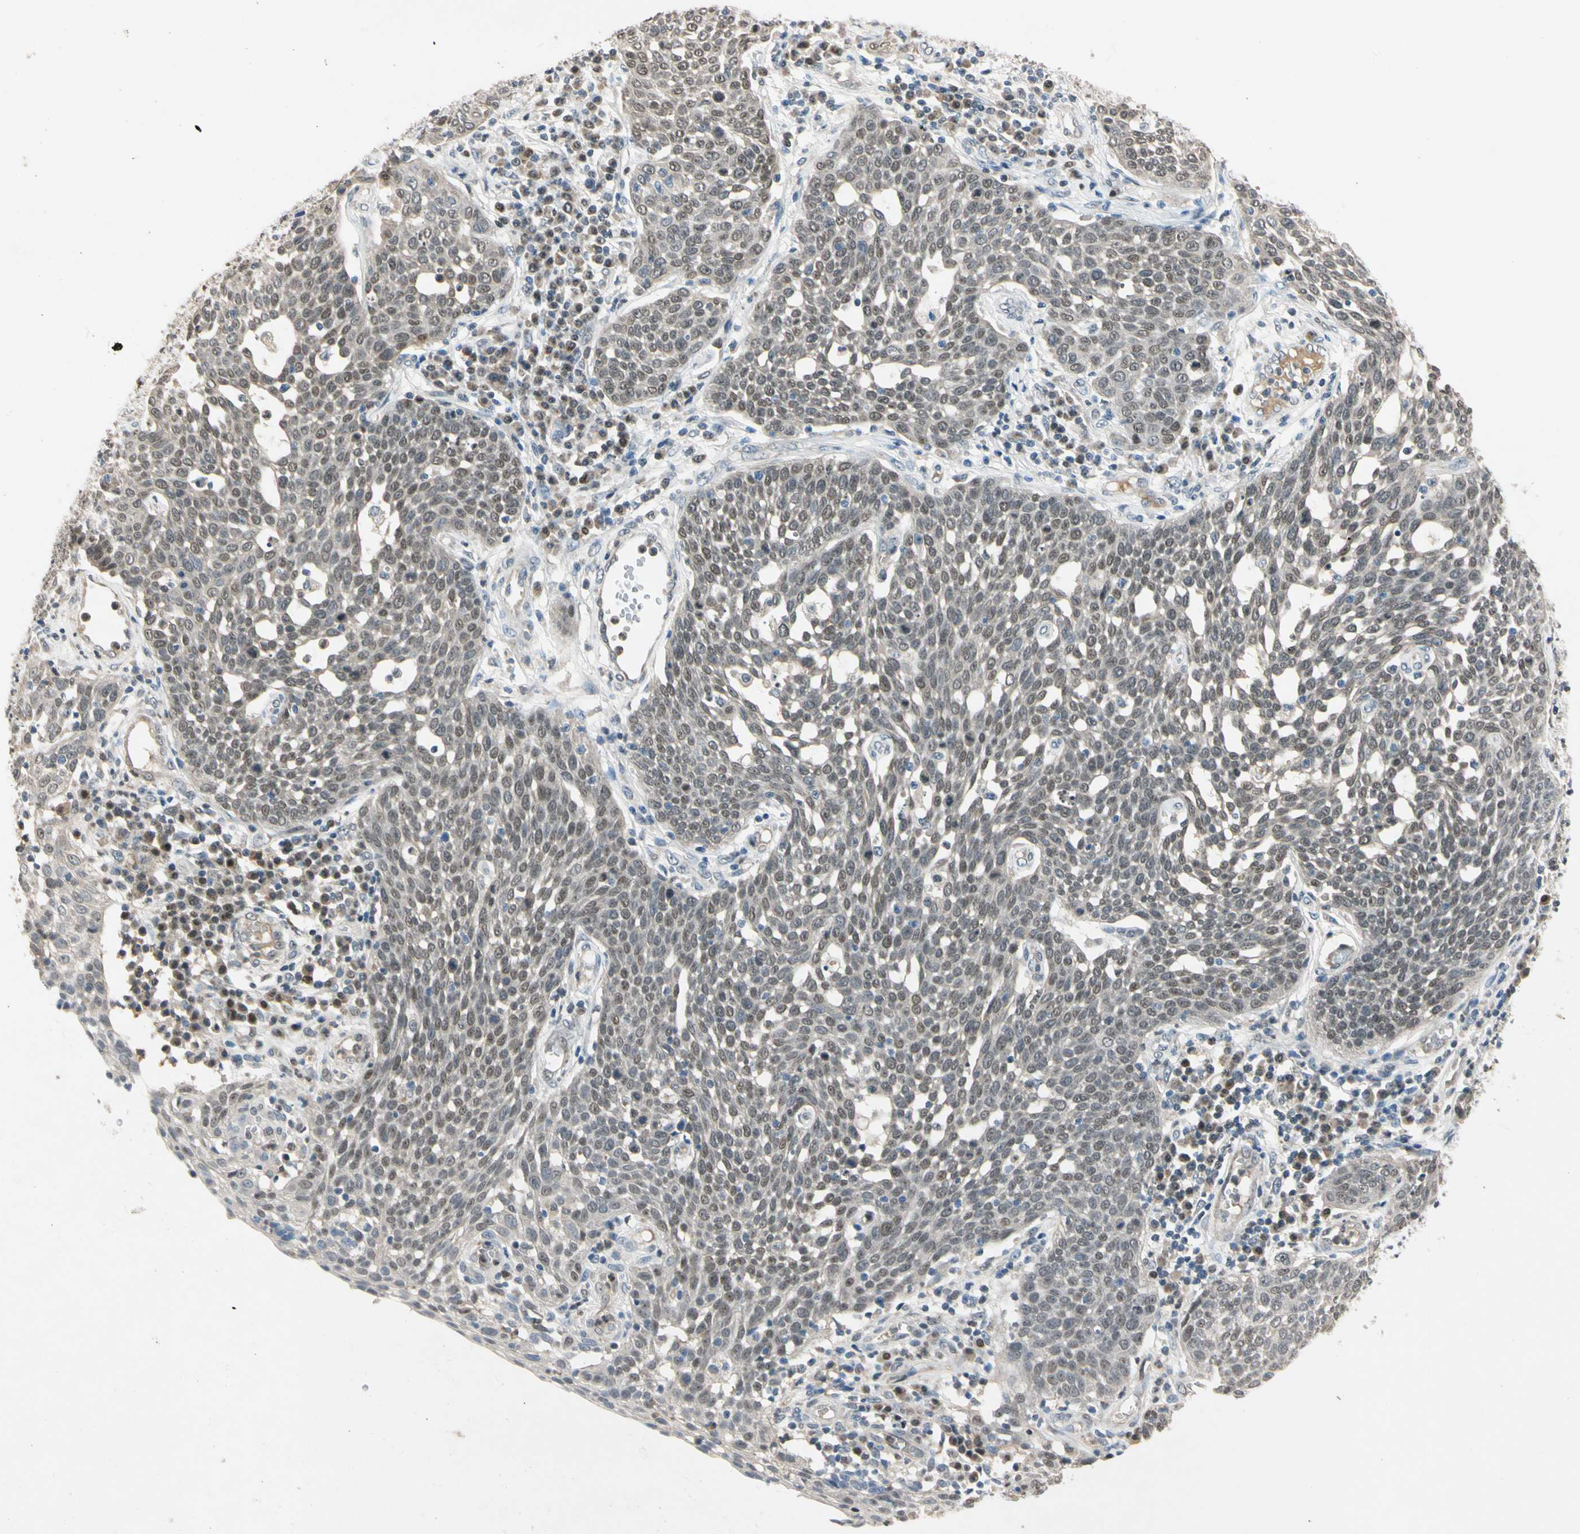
{"staining": {"intensity": "weak", "quantity": ">75%", "location": "nuclear"}, "tissue": "cervical cancer", "cell_type": "Tumor cells", "image_type": "cancer", "snomed": [{"axis": "morphology", "description": "Squamous cell carcinoma, NOS"}, {"axis": "topography", "description": "Cervix"}], "caption": "There is low levels of weak nuclear expression in tumor cells of cervical cancer (squamous cell carcinoma), as demonstrated by immunohistochemical staining (brown color).", "gene": "RIOX2", "patient": {"sex": "female", "age": 34}}